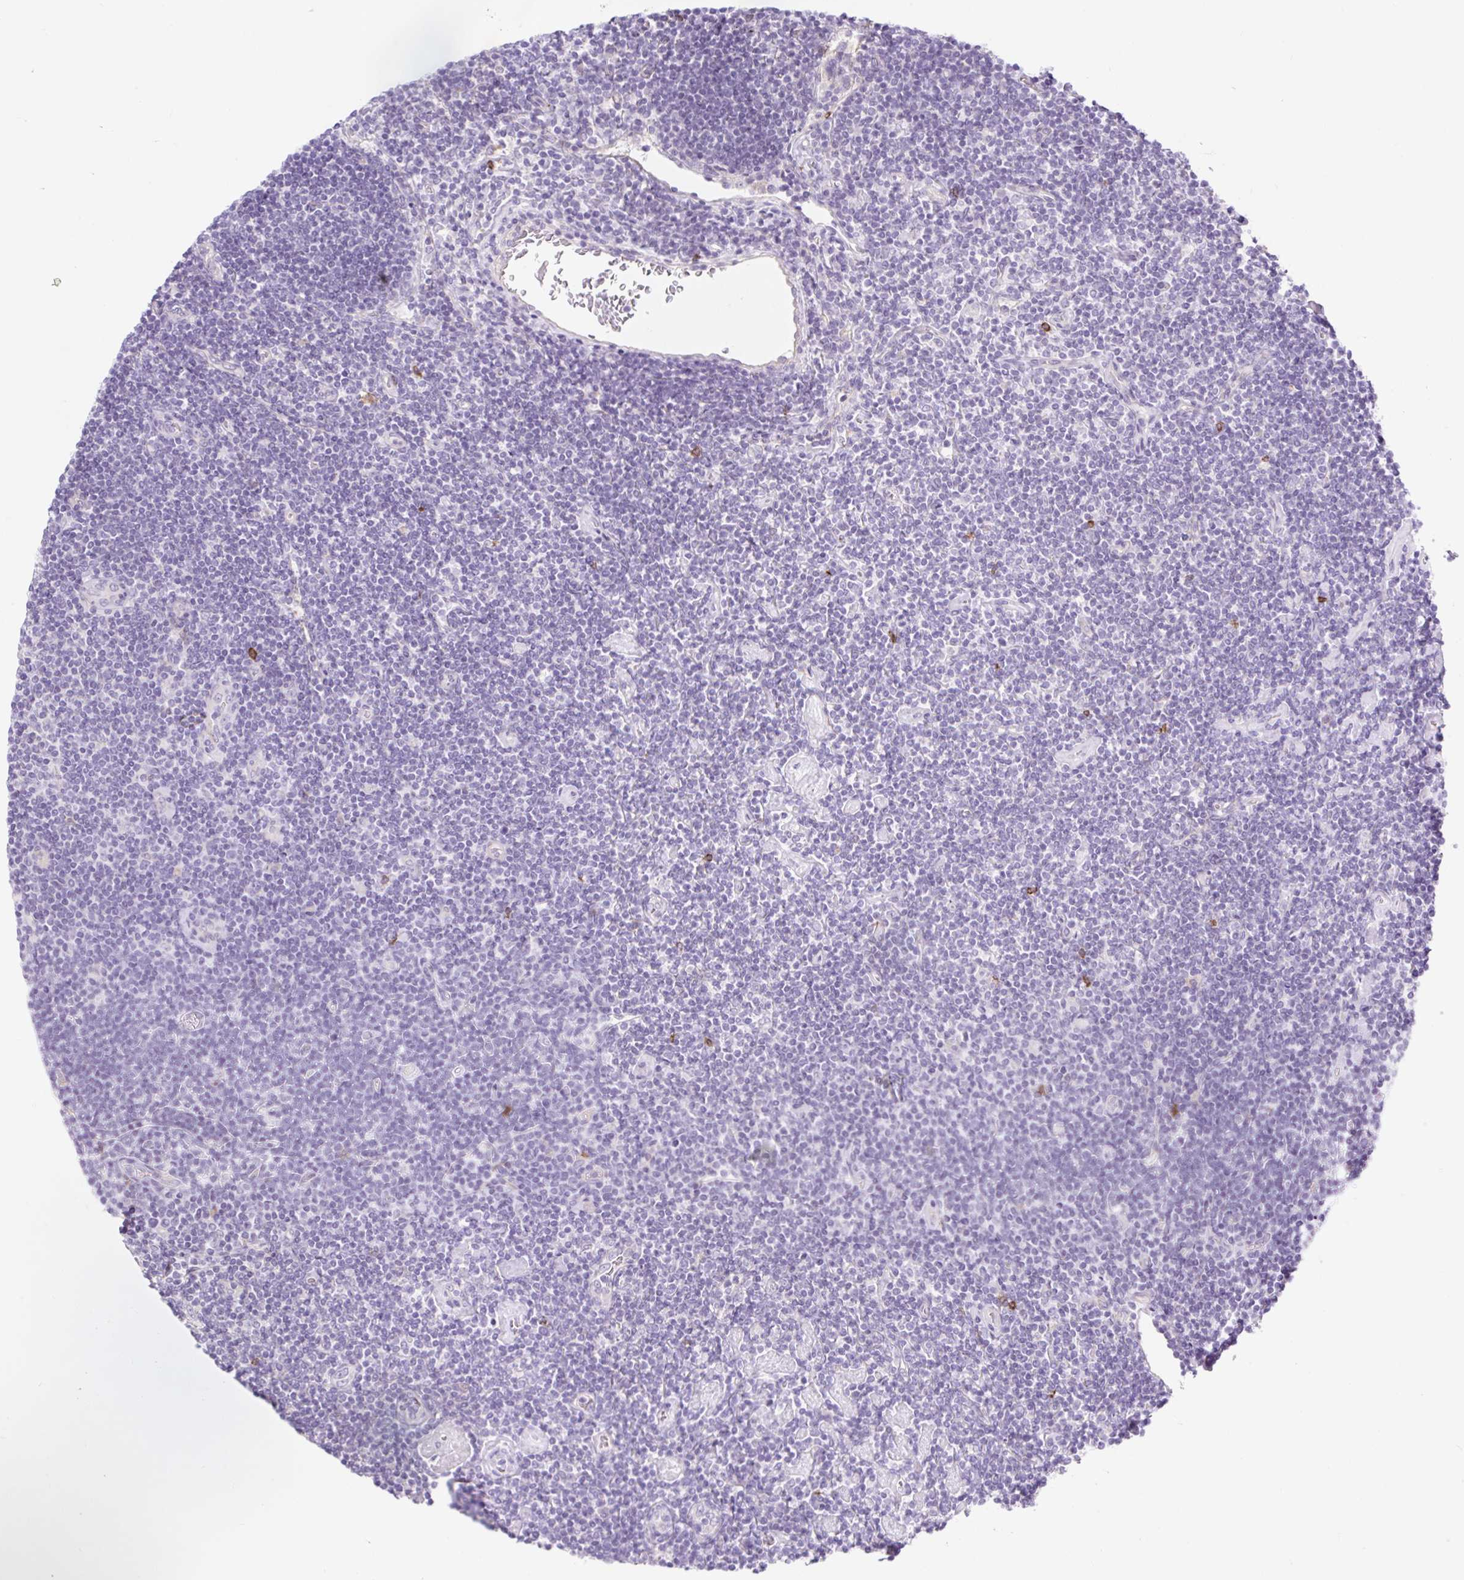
{"staining": {"intensity": "negative", "quantity": "none", "location": "none"}, "tissue": "lymphoma", "cell_type": "Tumor cells", "image_type": "cancer", "snomed": [{"axis": "morphology", "description": "Hodgkin's disease, NOS"}, {"axis": "topography", "description": "Lymph node"}], "caption": "This is an immunohistochemistry micrograph of Hodgkin's disease. There is no expression in tumor cells.", "gene": "BCAS1", "patient": {"sex": "male", "age": 40}}